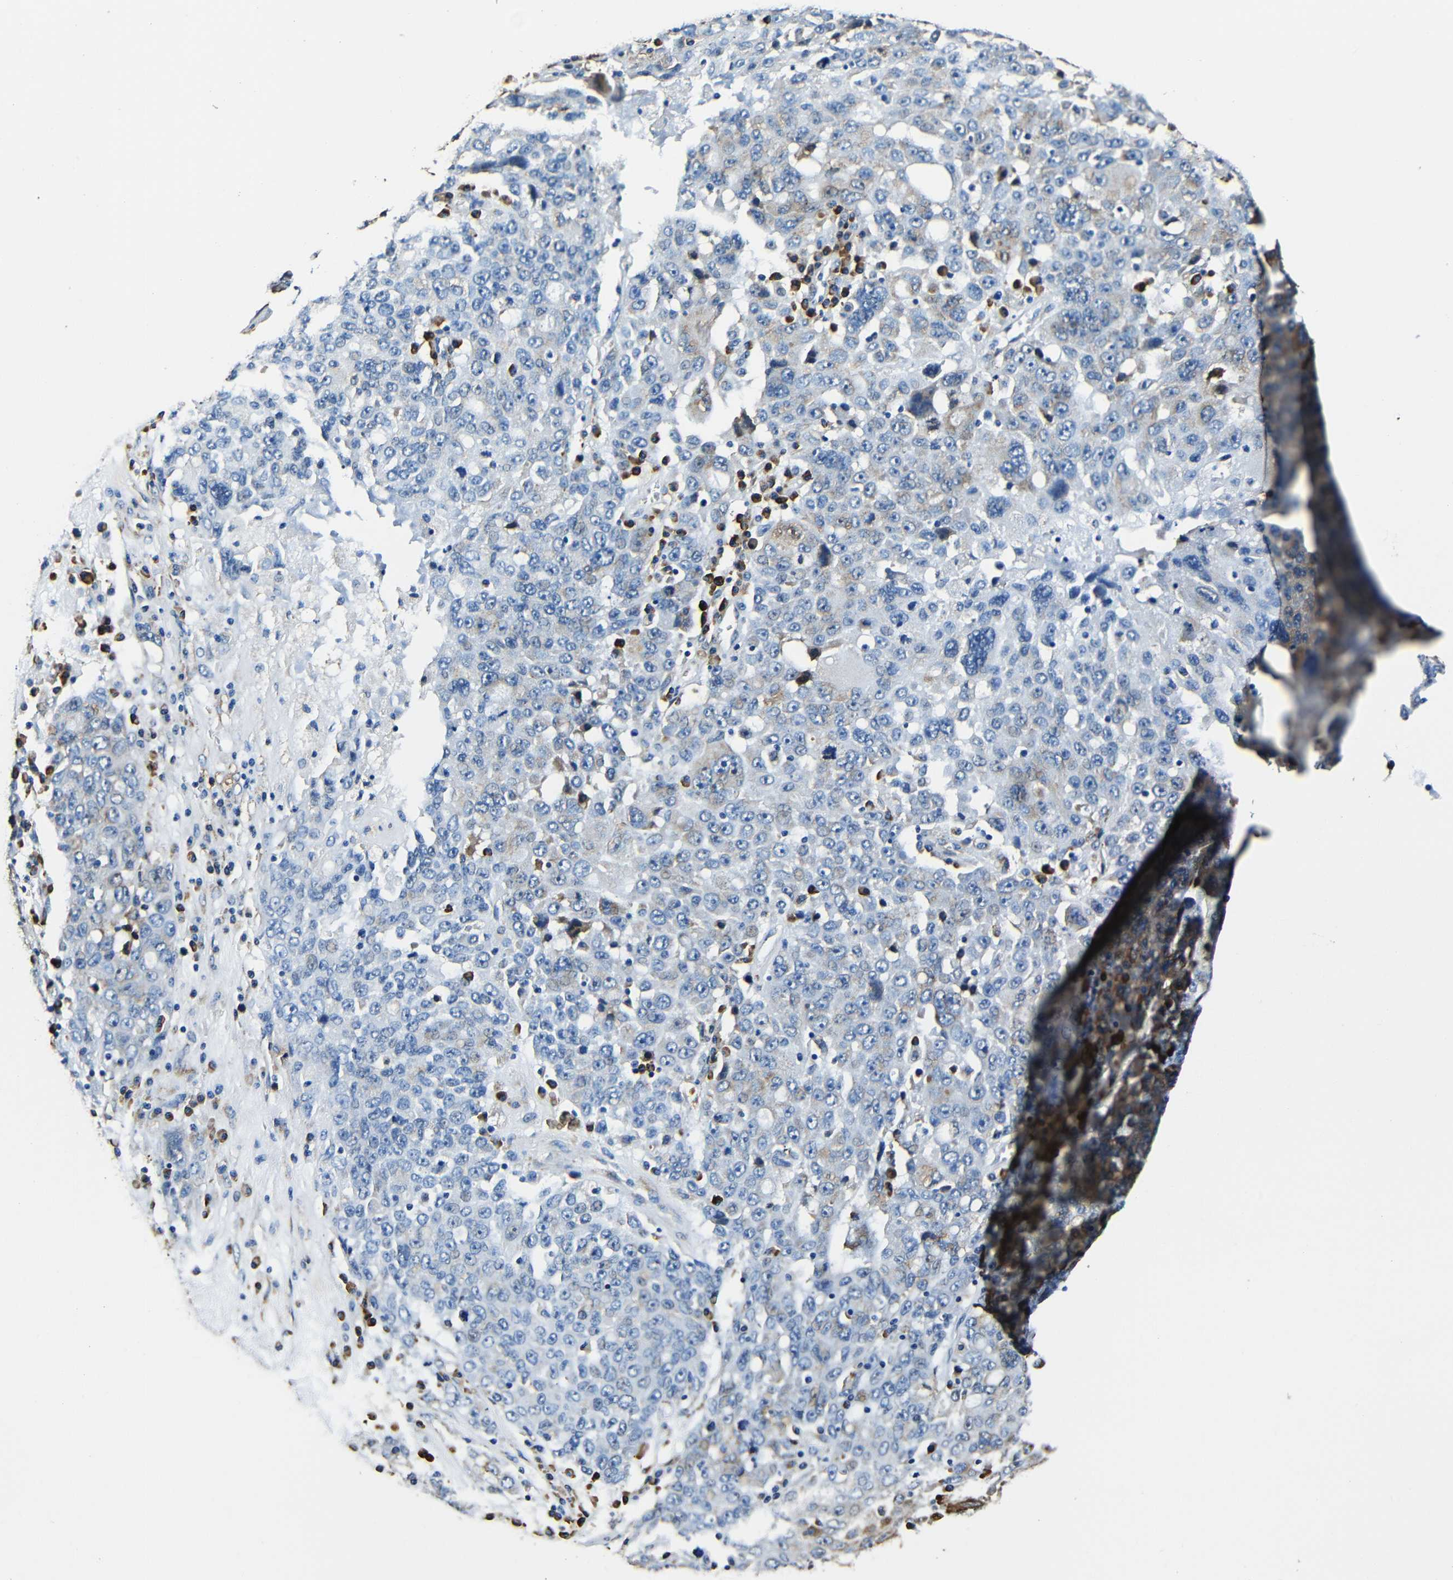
{"staining": {"intensity": "weak", "quantity": "<25%", "location": "cytoplasmic/membranous"}, "tissue": "ovarian cancer", "cell_type": "Tumor cells", "image_type": "cancer", "snomed": [{"axis": "morphology", "description": "Carcinoma, endometroid"}, {"axis": "topography", "description": "Ovary"}], "caption": "An image of human ovarian cancer (endometroid carcinoma) is negative for staining in tumor cells.", "gene": "RRBP1", "patient": {"sex": "female", "age": 62}}